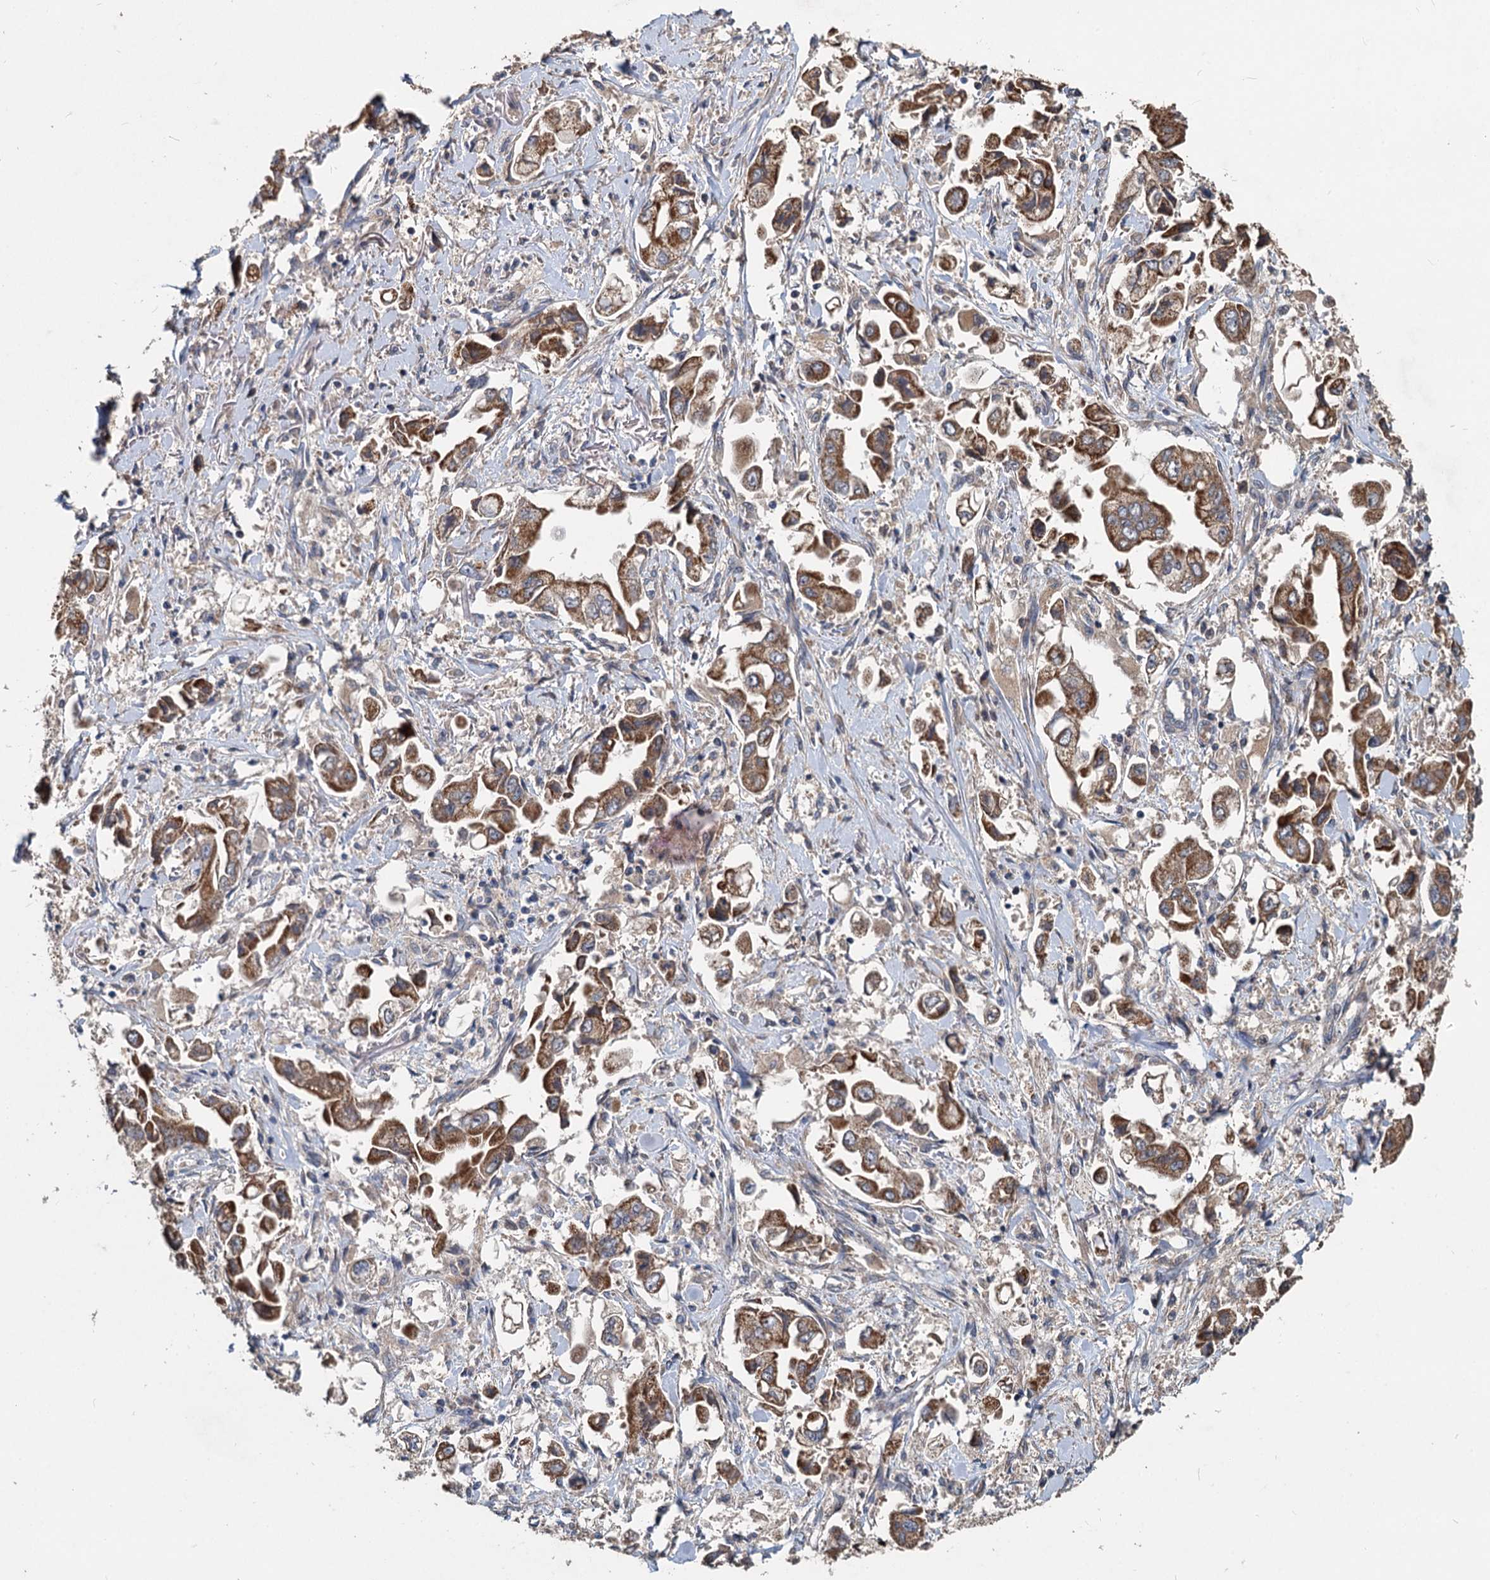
{"staining": {"intensity": "moderate", "quantity": ">75%", "location": "cytoplasmic/membranous"}, "tissue": "stomach cancer", "cell_type": "Tumor cells", "image_type": "cancer", "snomed": [{"axis": "morphology", "description": "Adenocarcinoma, NOS"}, {"axis": "topography", "description": "Stomach"}], "caption": "The image displays immunohistochemical staining of stomach adenocarcinoma. There is moderate cytoplasmic/membranous expression is appreciated in about >75% of tumor cells.", "gene": "OTUB1", "patient": {"sex": "male", "age": 62}}